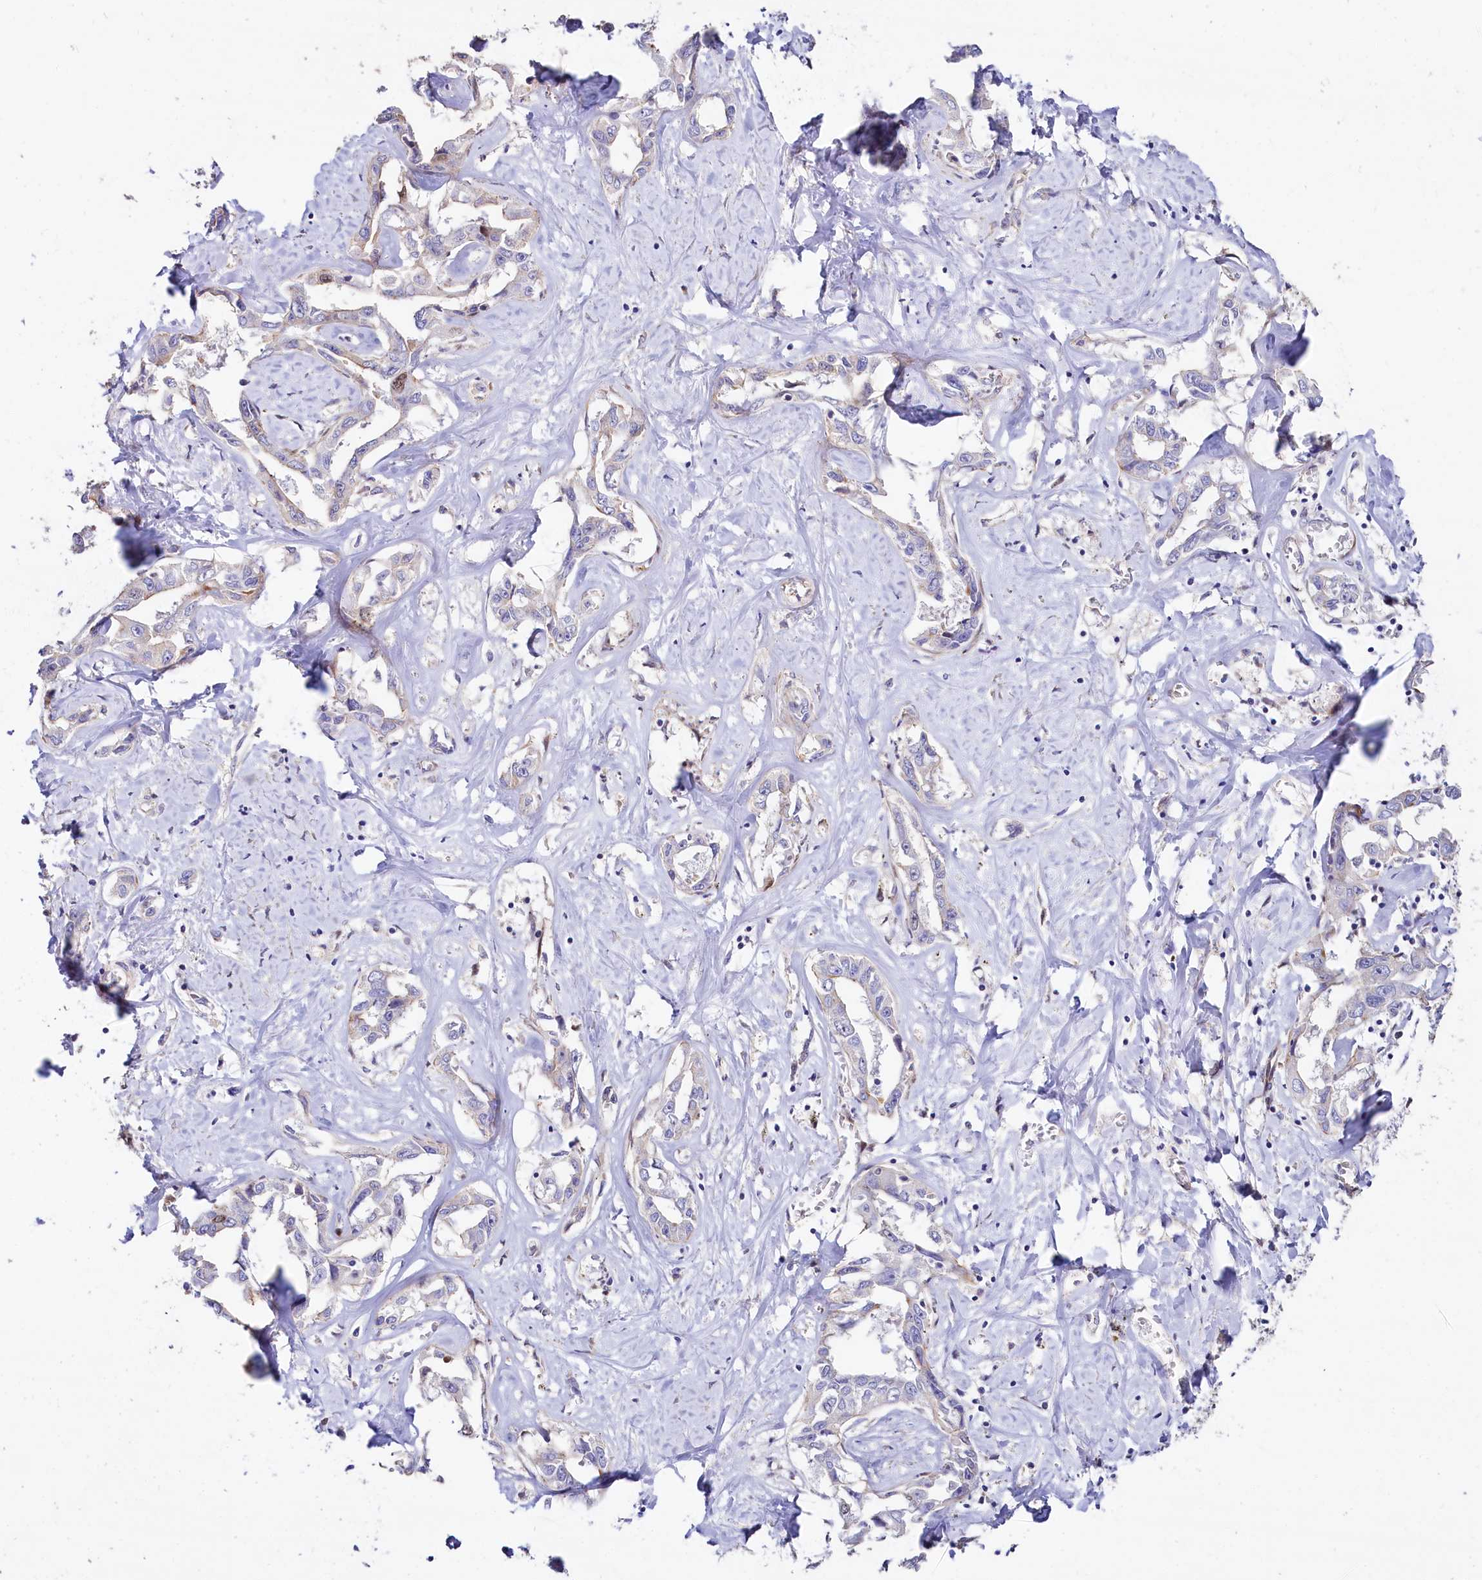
{"staining": {"intensity": "negative", "quantity": "none", "location": "none"}, "tissue": "liver cancer", "cell_type": "Tumor cells", "image_type": "cancer", "snomed": [{"axis": "morphology", "description": "Cholangiocarcinoma"}, {"axis": "topography", "description": "Liver"}], "caption": "Immunohistochemical staining of liver cholangiocarcinoma demonstrates no significant positivity in tumor cells. (DAB immunohistochemistry, high magnification).", "gene": "WNT8A", "patient": {"sex": "male", "age": 59}}